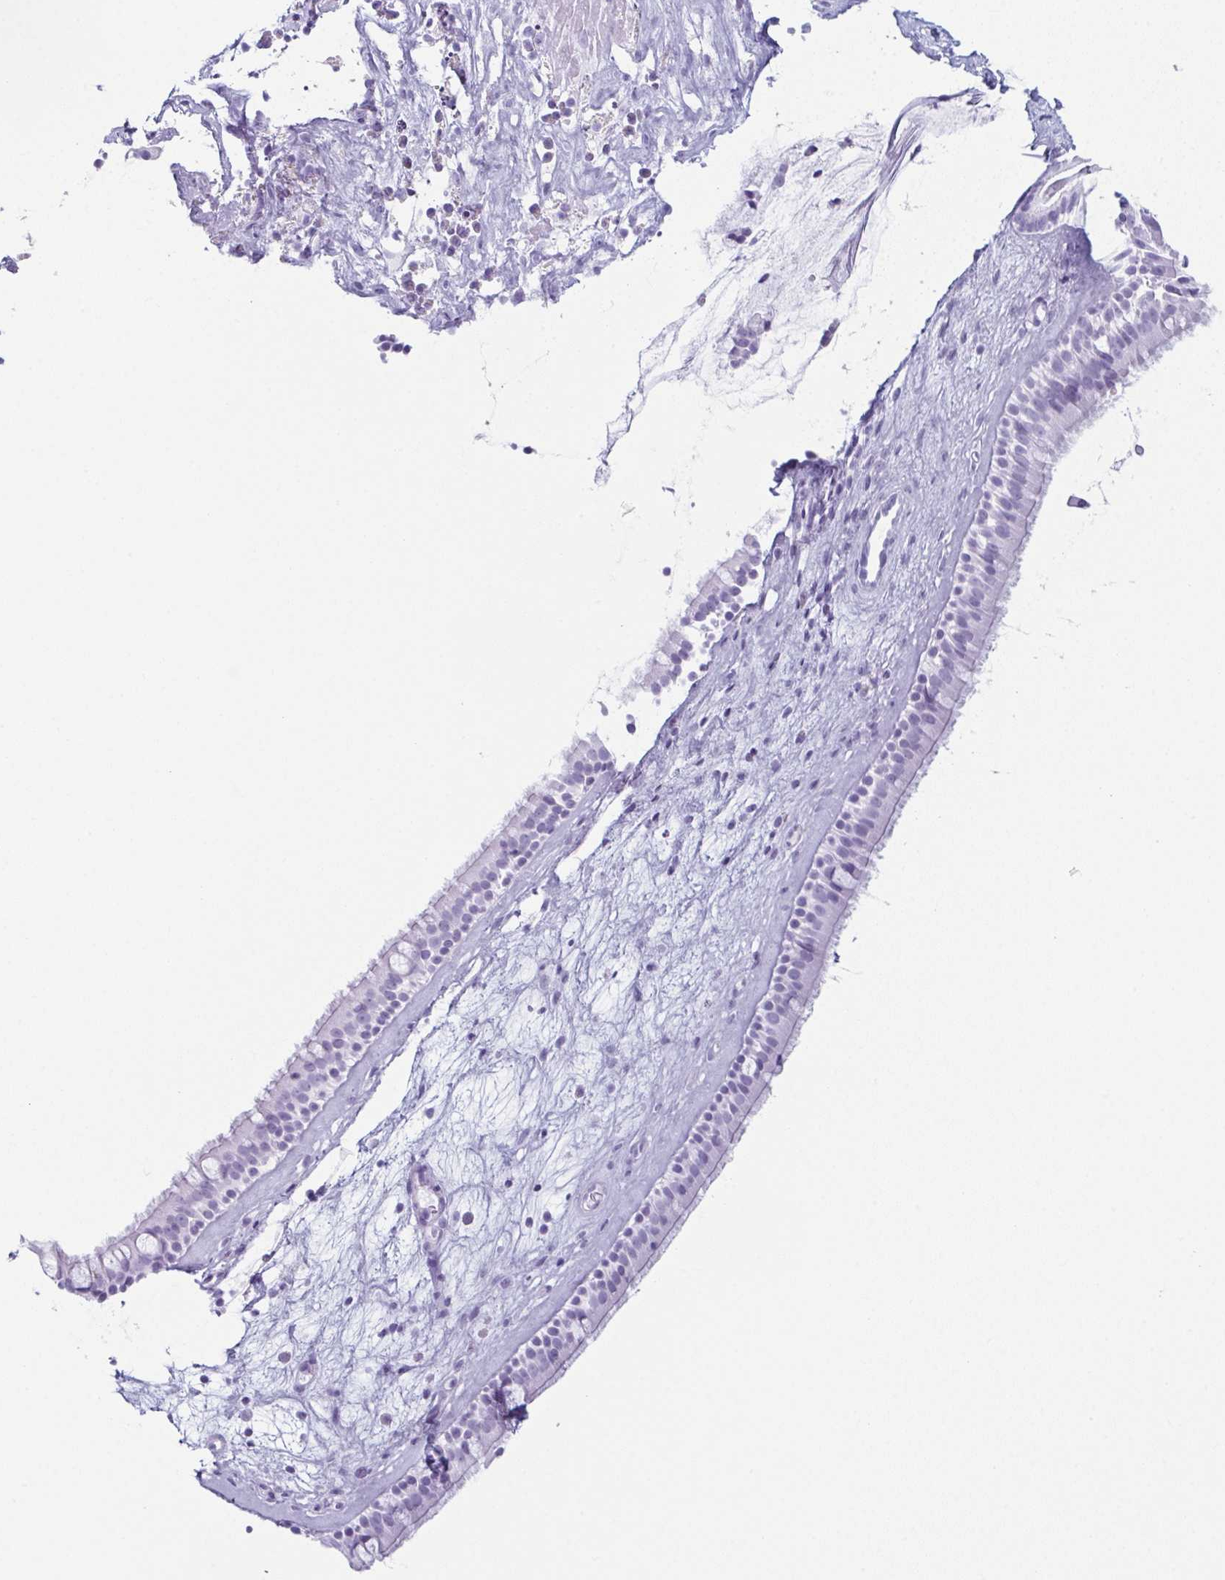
{"staining": {"intensity": "negative", "quantity": "none", "location": "none"}, "tissue": "nasopharynx", "cell_type": "Respiratory epithelial cells", "image_type": "normal", "snomed": [{"axis": "morphology", "description": "Normal tissue, NOS"}, {"axis": "topography", "description": "Nasopharynx"}], "caption": "High power microscopy photomicrograph of an immunohistochemistry histopathology image of unremarkable nasopharynx, revealing no significant expression in respiratory epithelial cells.", "gene": "ENKUR", "patient": {"sex": "male", "age": 68}}